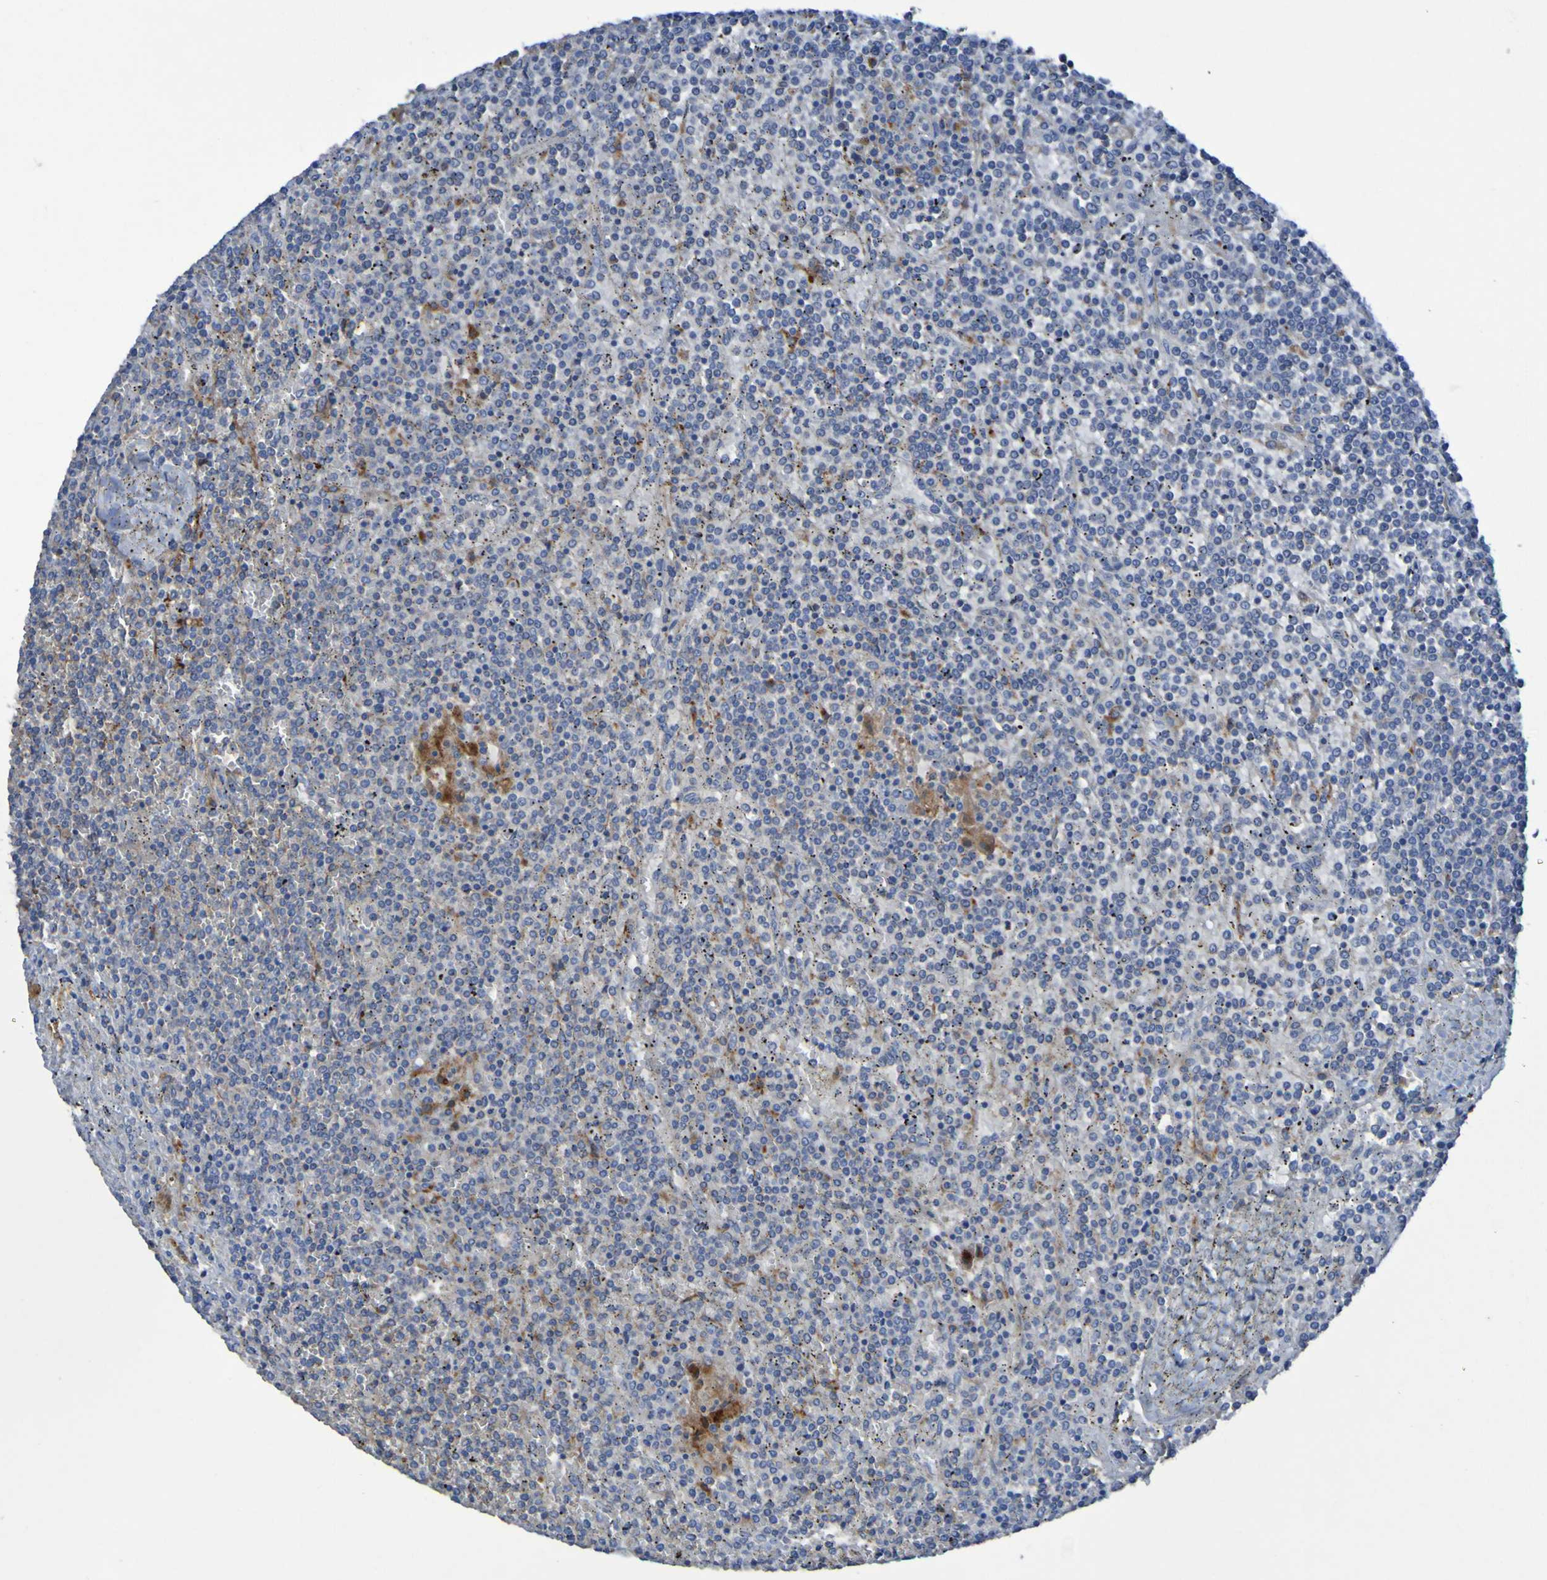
{"staining": {"intensity": "moderate", "quantity": "<25%", "location": "cytoplasmic/membranous"}, "tissue": "lymphoma", "cell_type": "Tumor cells", "image_type": "cancer", "snomed": [{"axis": "morphology", "description": "Malignant lymphoma, non-Hodgkin's type, Low grade"}, {"axis": "topography", "description": "Spleen"}], "caption": "A histopathology image of human malignant lymphoma, non-Hodgkin's type (low-grade) stained for a protein demonstrates moderate cytoplasmic/membranous brown staining in tumor cells.", "gene": "ARHGEF16", "patient": {"sex": "female", "age": 19}}